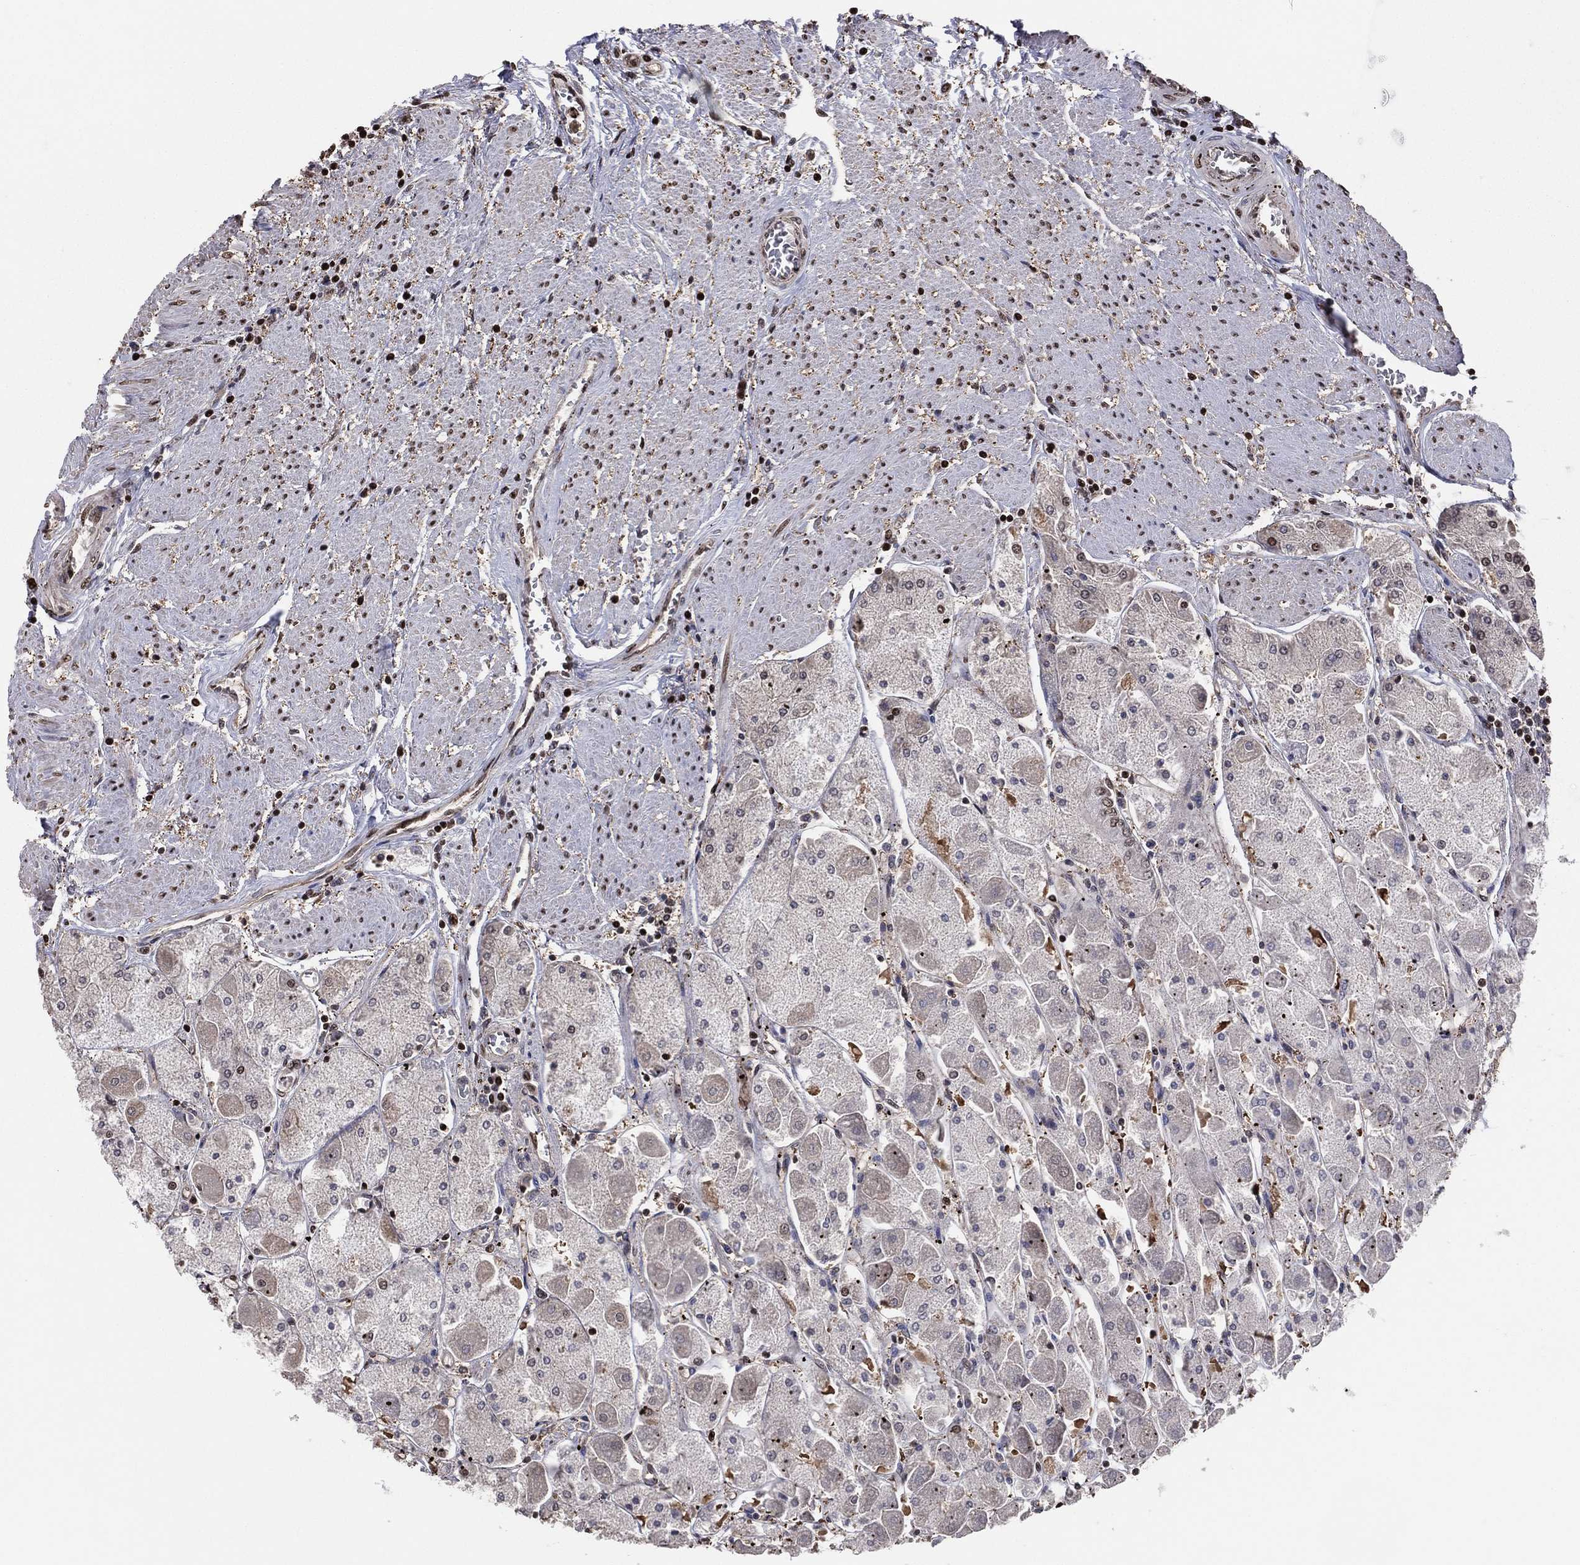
{"staining": {"intensity": "strong", "quantity": "25%-75%", "location": "nuclear"}, "tissue": "stomach", "cell_type": "Glandular cells", "image_type": "normal", "snomed": [{"axis": "morphology", "description": "Normal tissue, NOS"}, {"axis": "topography", "description": "Stomach"}], "caption": "A brown stain labels strong nuclear staining of a protein in glandular cells of unremarkable stomach. (DAB (3,3'-diaminobenzidine) IHC, brown staining for protein, blue staining for nuclei).", "gene": "GAPDH", "patient": {"sex": "male", "age": 70}}